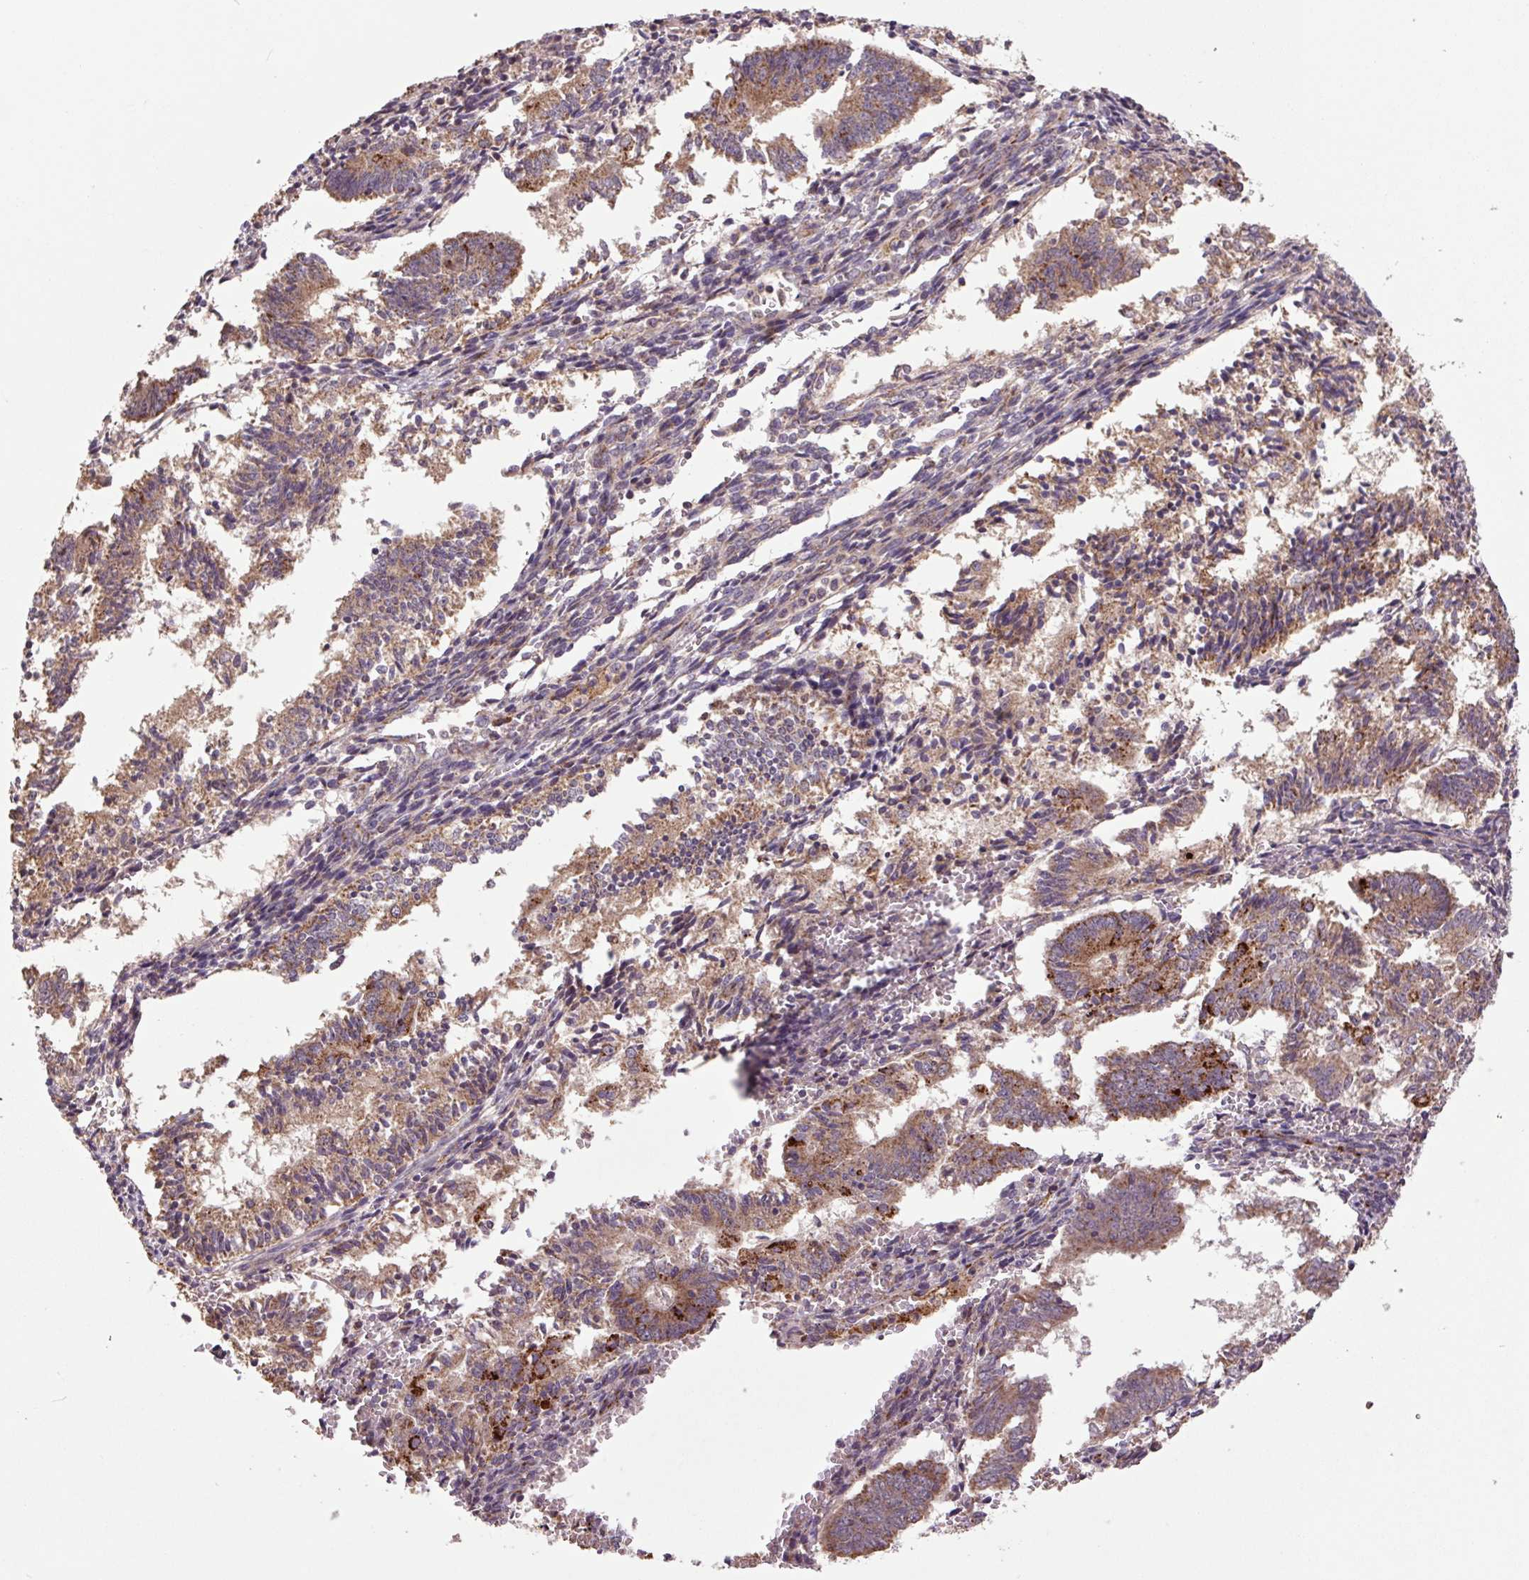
{"staining": {"intensity": "moderate", "quantity": "25%-75%", "location": "cytoplasmic/membranous"}, "tissue": "endometrial cancer", "cell_type": "Tumor cells", "image_type": "cancer", "snomed": [{"axis": "morphology", "description": "Adenocarcinoma, NOS"}, {"axis": "topography", "description": "Endometrium"}], "caption": "Adenocarcinoma (endometrial) stained with a protein marker reveals moderate staining in tumor cells.", "gene": "TMEM160", "patient": {"sex": "female", "age": 50}}